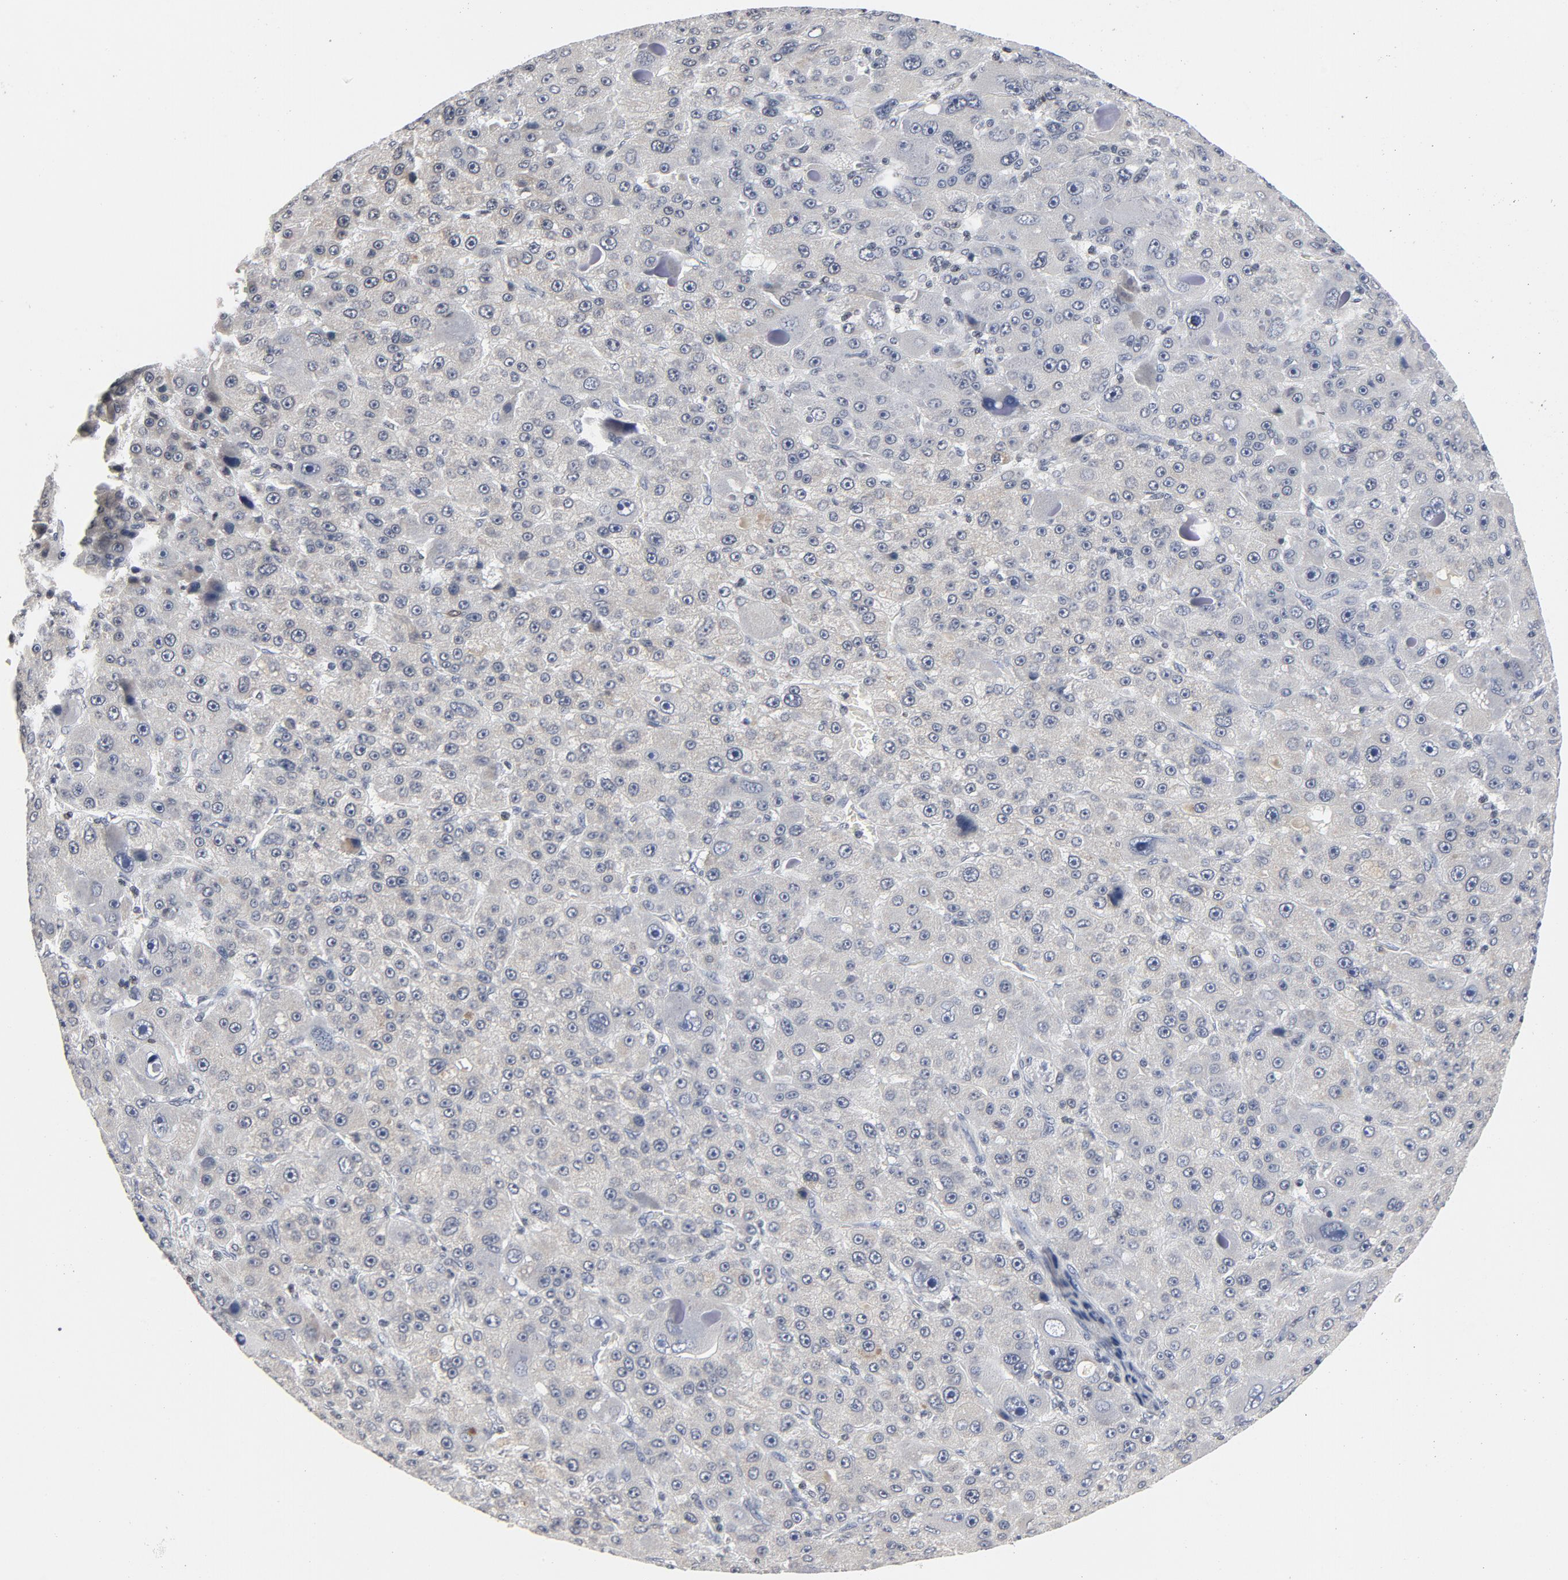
{"staining": {"intensity": "weak", "quantity": "<25%", "location": "cytoplasmic/membranous"}, "tissue": "liver cancer", "cell_type": "Tumor cells", "image_type": "cancer", "snomed": [{"axis": "morphology", "description": "Carcinoma, Hepatocellular, NOS"}, {"axis": "topography", "description": "Liver"}], "caption": "This micrograph is of liver cancer (hepatocellular carcinoma) stained with immunohistochemistry (IHC) to label a protein in brown with the nuclei are counter-stained blue. There is no staining in tumor cells. (Brightfield microscopy of DAB immunohistochemistry at high magnification).", "gene": "TCL1A", "patient": {"sex": "male", "age": 76}}